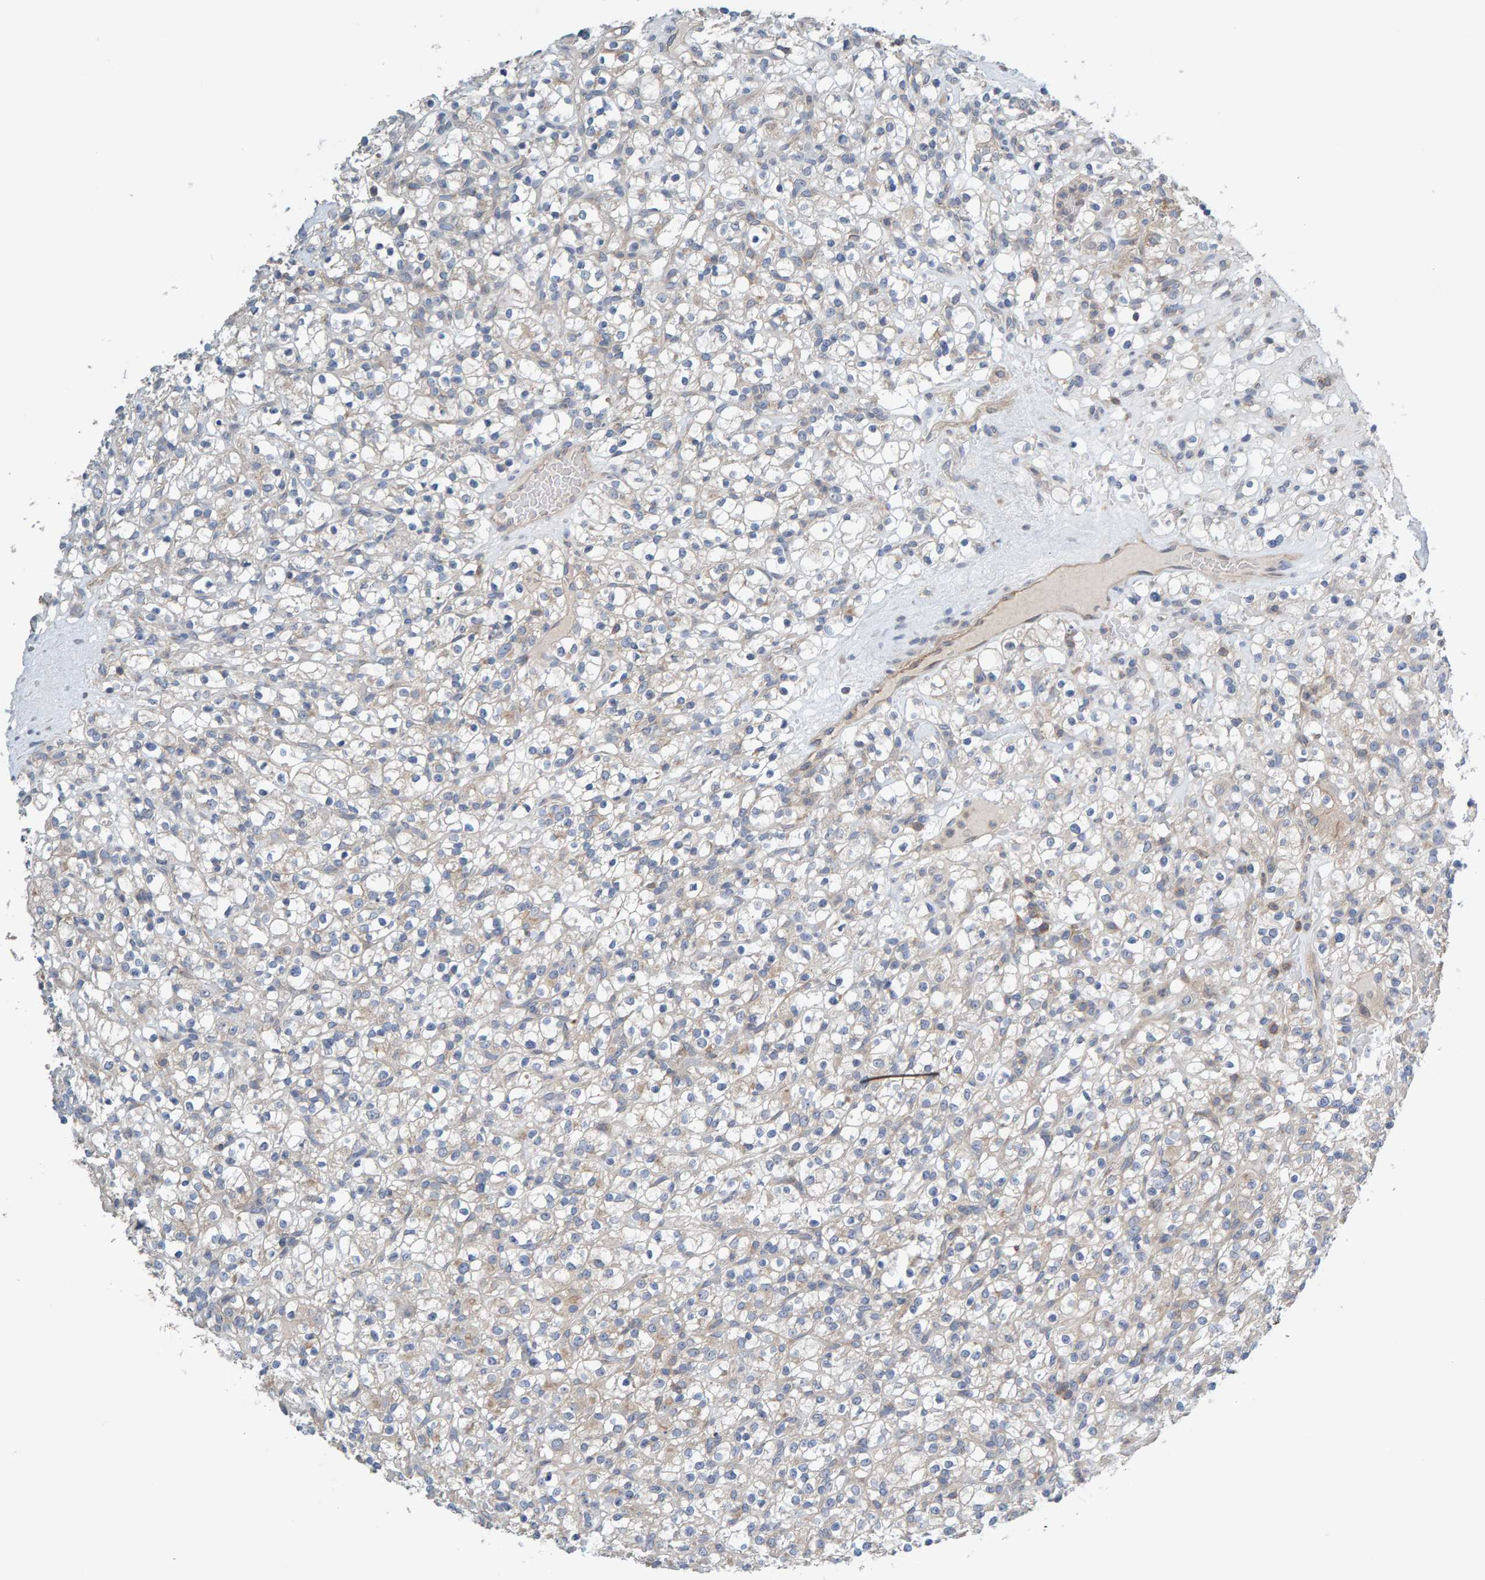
{"staining": {"intensity": "negative", "quantity": "none", "location": "none"}, "tissue": "renal cancer", "cell_type": "Tumor cells", "image_type": "cancer", "snomed": [{"axis": "morphology", "description": "Normal tissue, NOS"}, {"axis": "morphology", "description": "Adenocarcinoma, NOS"}, {"axis": "topography", "description": "Kidney"}], "caption": "IHC histopathology image of neoplastic tissue: adenocarcinoma (renal) stained with DAB (3,3'-diaminobenzidine) demonstrates no significant protein expression in tumor cells.", "gene": "CCM2", "patient": {"sex": "female", "age": 72}}